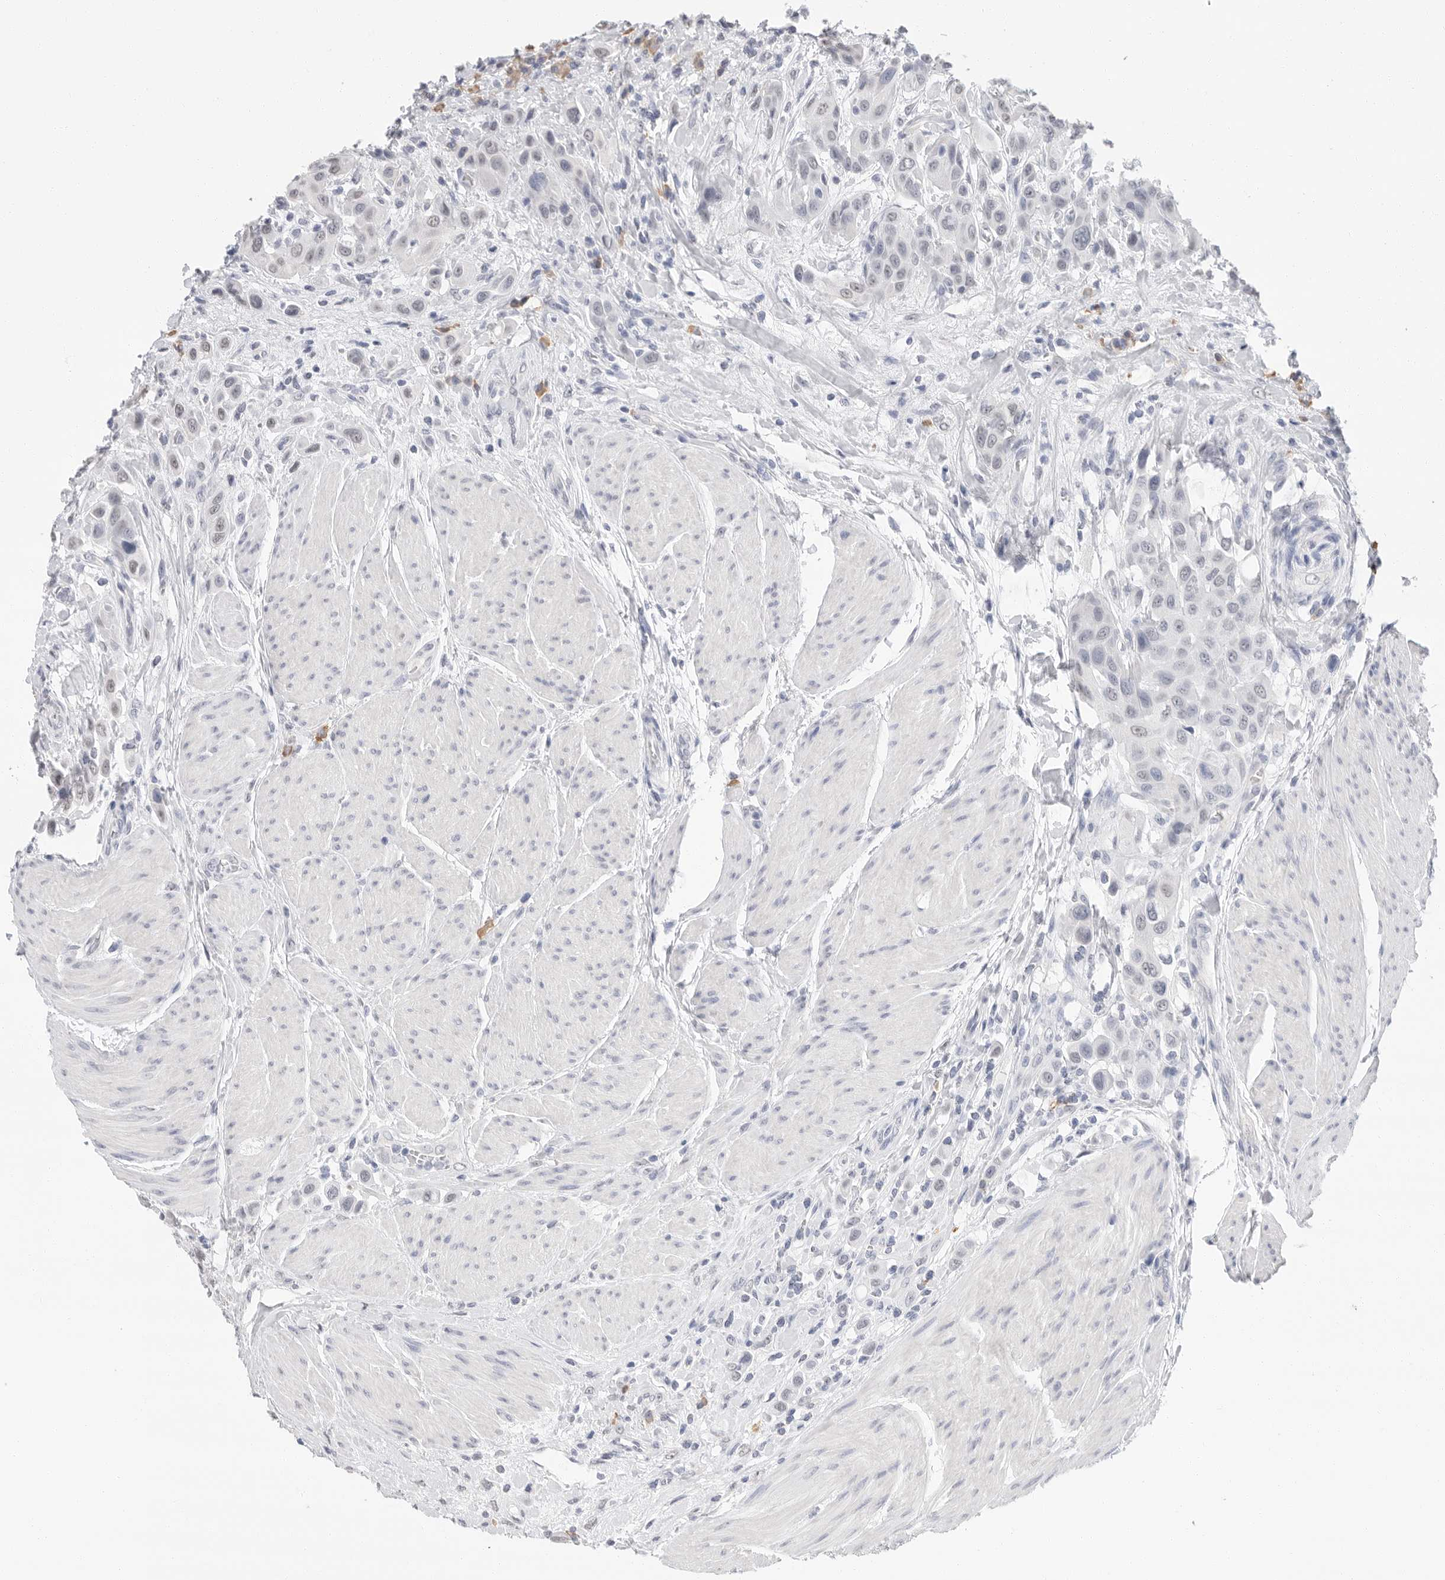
{"staining": {"intensity": "weak", "quantity": "<25%", "location": "nuclear"}, "tissue": "urothelial cancer", "cell_type": "Tumor cells", "image_type": "cancer", "snomed": [{"axis": "morphology", "description": "Urothelial carcinoma, High grade"}, {"axis": "topography", "description": "Urinary bladder"}], "caption": "Urothelial cancer stained for a protein using immunohistochemistry shows no staining tumor cells.", "gene": "ARHGEF10", "patient": {"sex": "male", "age": 50}}